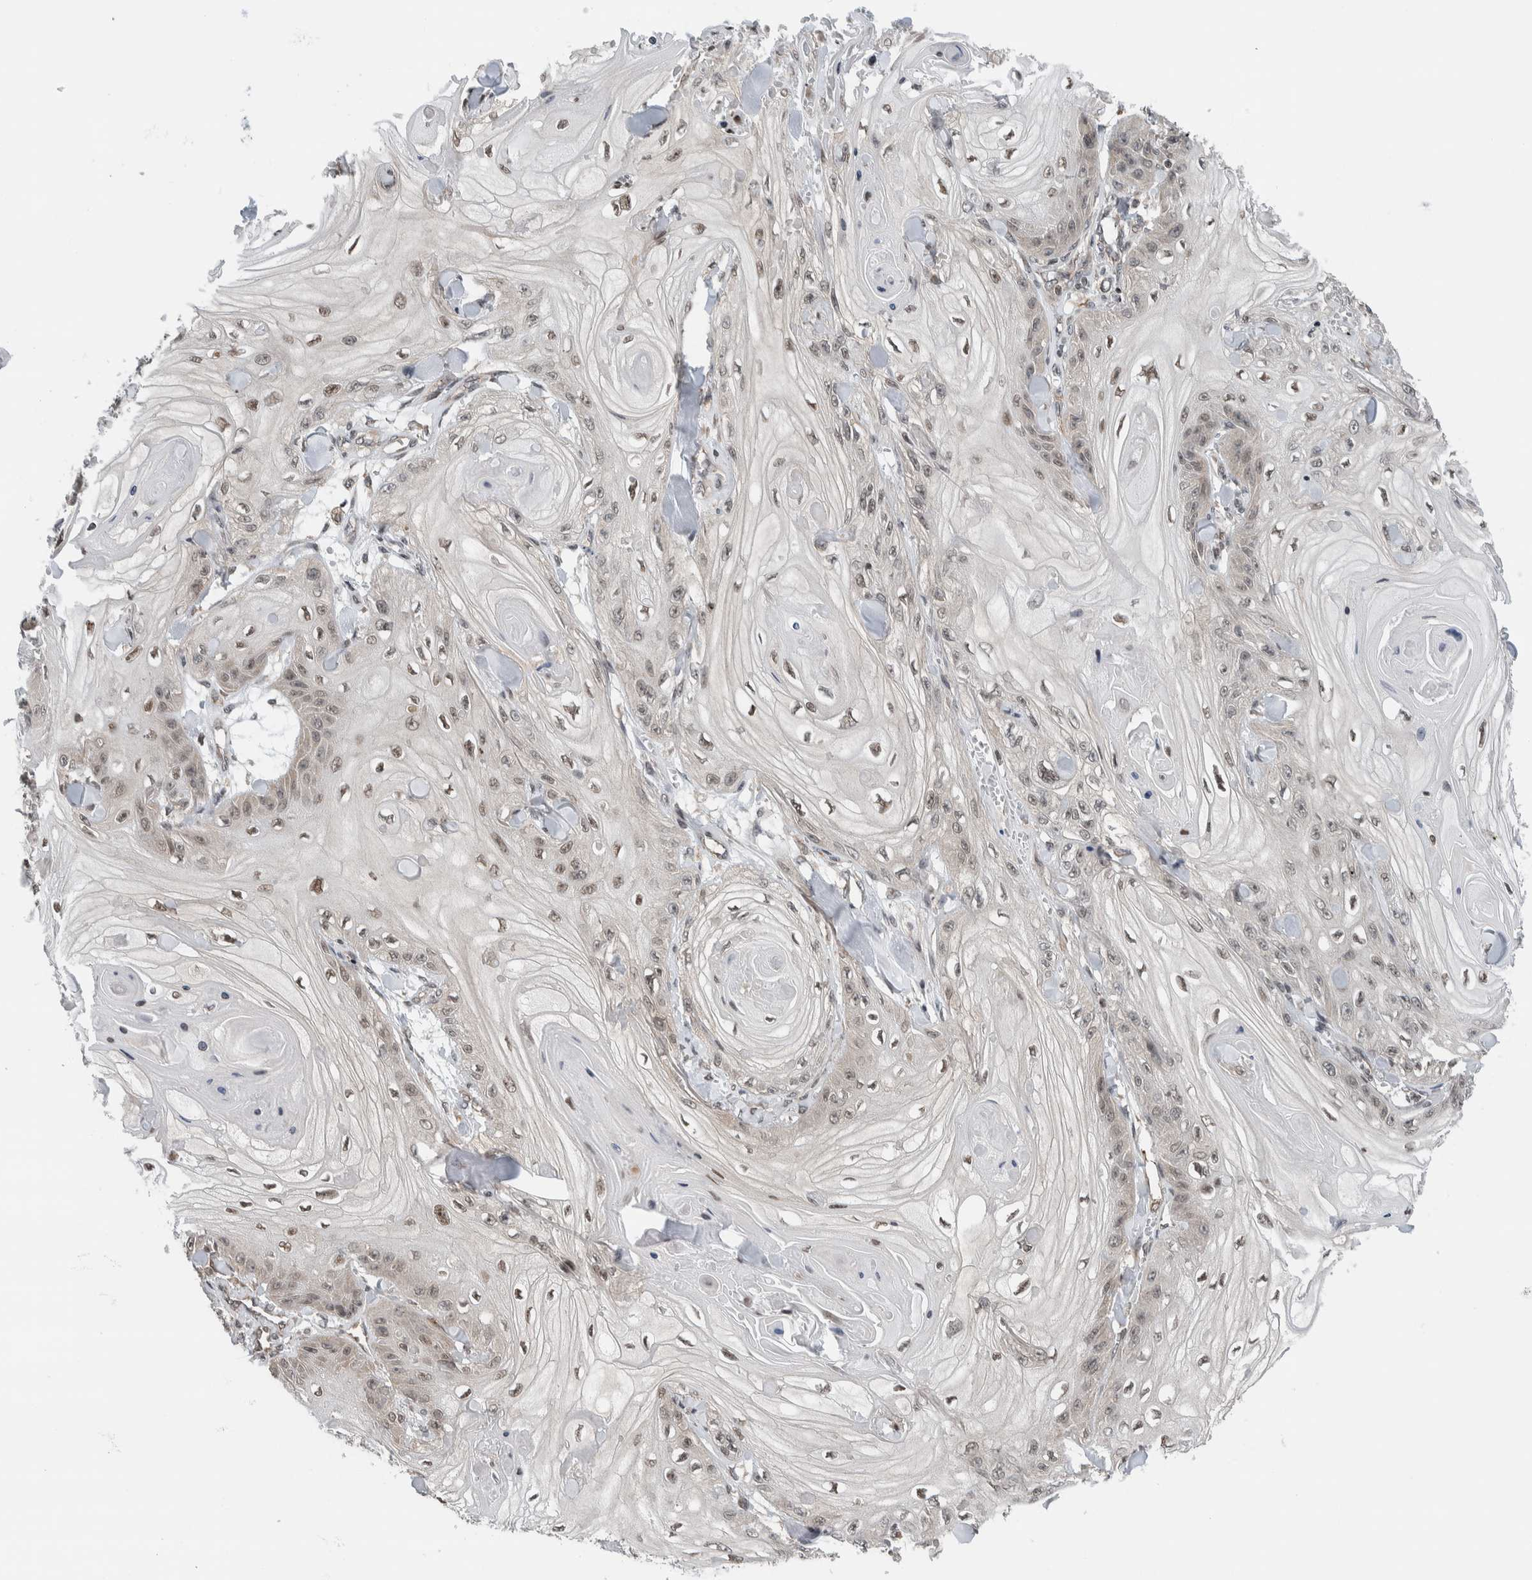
{"staining": {"intensity": "weak", "quantity": "25%-75%", "location": "nuclear"}, "tissue": "skin cancer", "cell_type": "Tumor cells", "image_type": "cancer", "snomed": [{"axis": "morphology", "description": "Squamous cell carcinoma, NOS"}, {"axis": "topography", "description": "Skin"}], "caption": "The image shows a brown stain indicating the presence of a protein in the nuclear of tumor cells in skin squamous cell carcinoma.", "gene": "NPLOC4", "patient": {"sex": "male", "age": 74}}